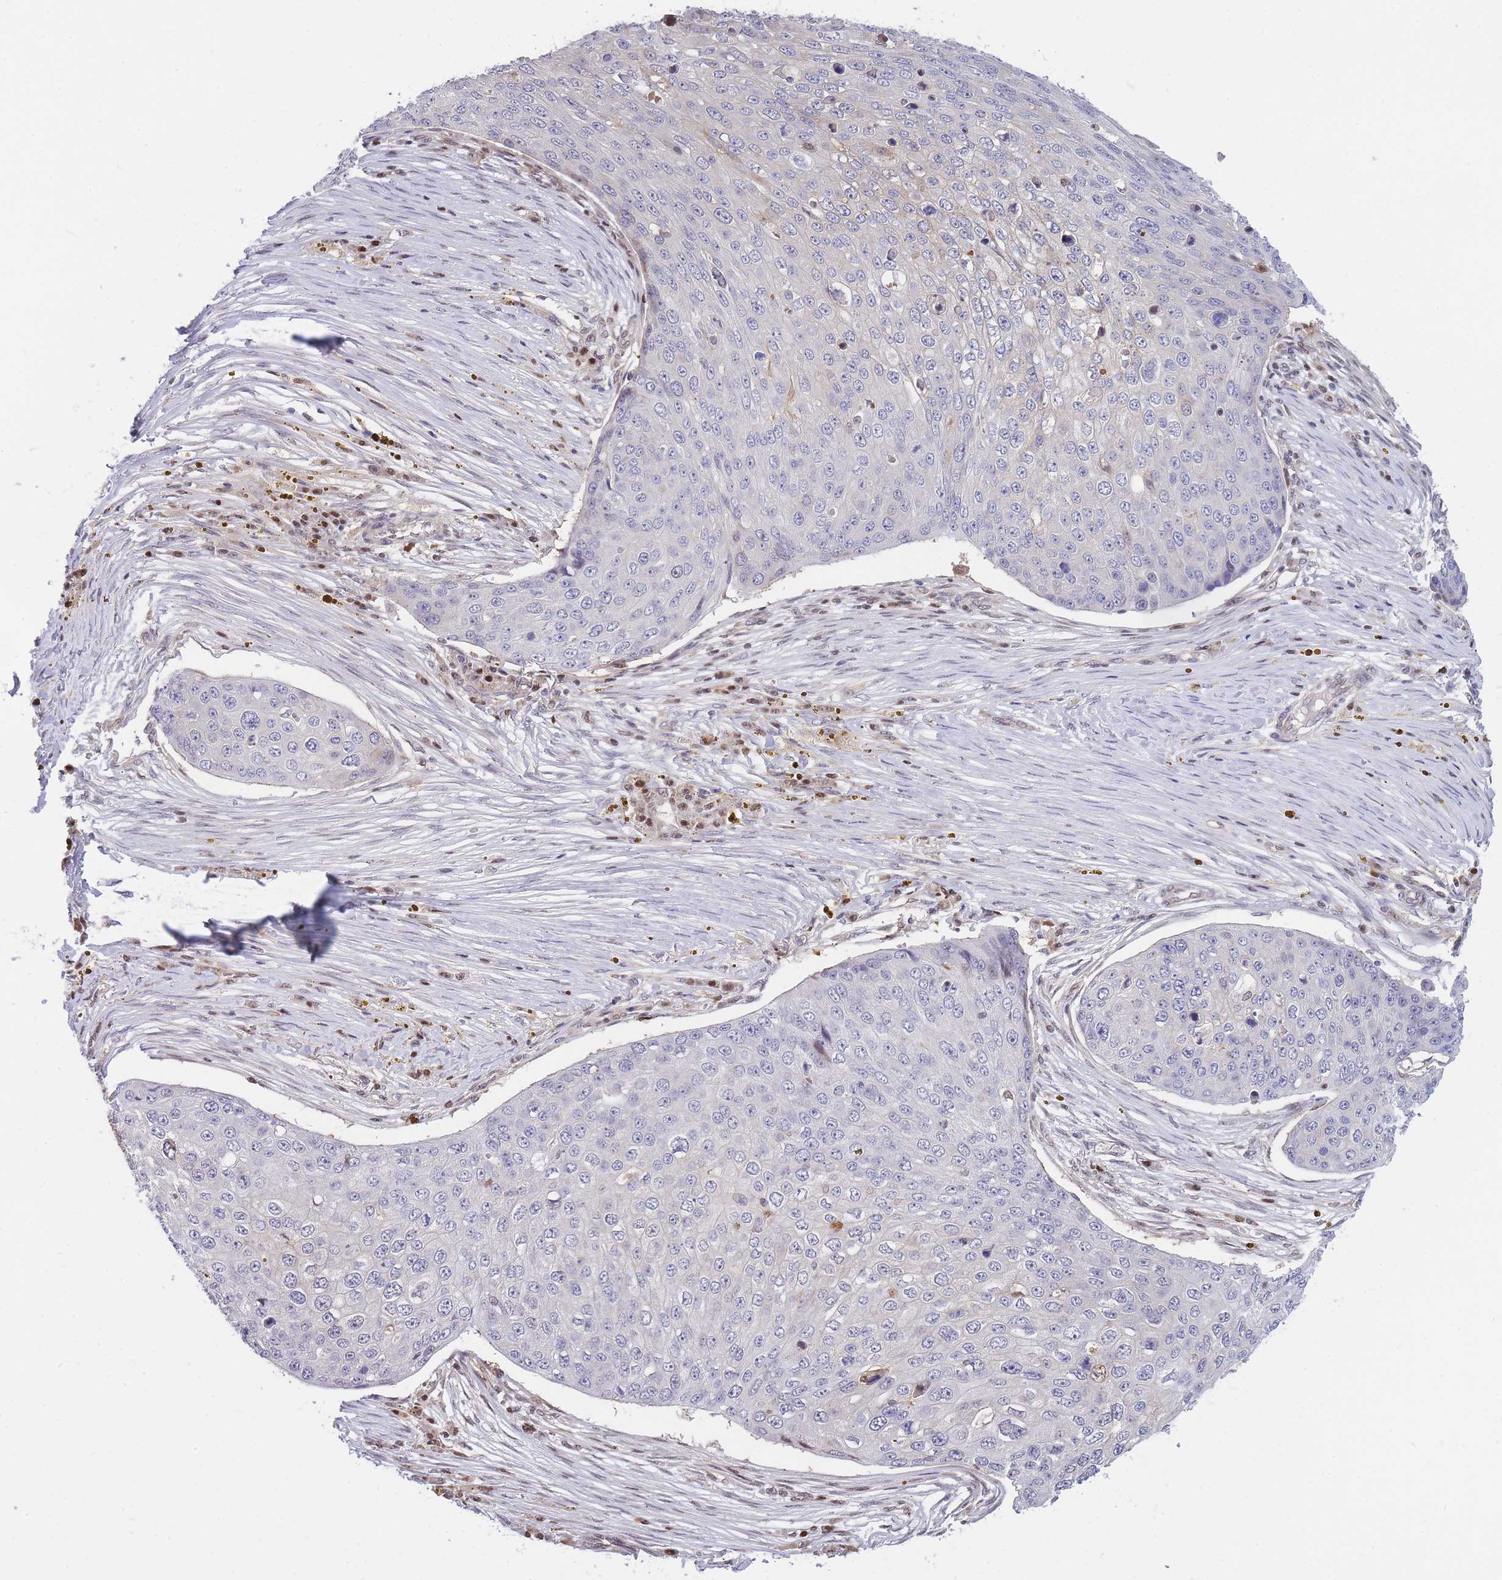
{"staining": {"intensity": "negative", "quantity": "none", "location": "none"}, "tissue": "skin cancer", "cell_type": "Tumor cells", "image_type": "cancer", "snomed": [{"axis": "morphology", "description": "Squamous cell carcinoma, NOS"}, {"axis": "topography", "description": "Skin"}], "caption": "The immunohistochemistry (IHC) histopathology image has no significant positivity in tumor cells of squamous cell carcinoma (skin) tissue.", "gene": "CRACD", "patient": {"sex": "male", "age": 71}}